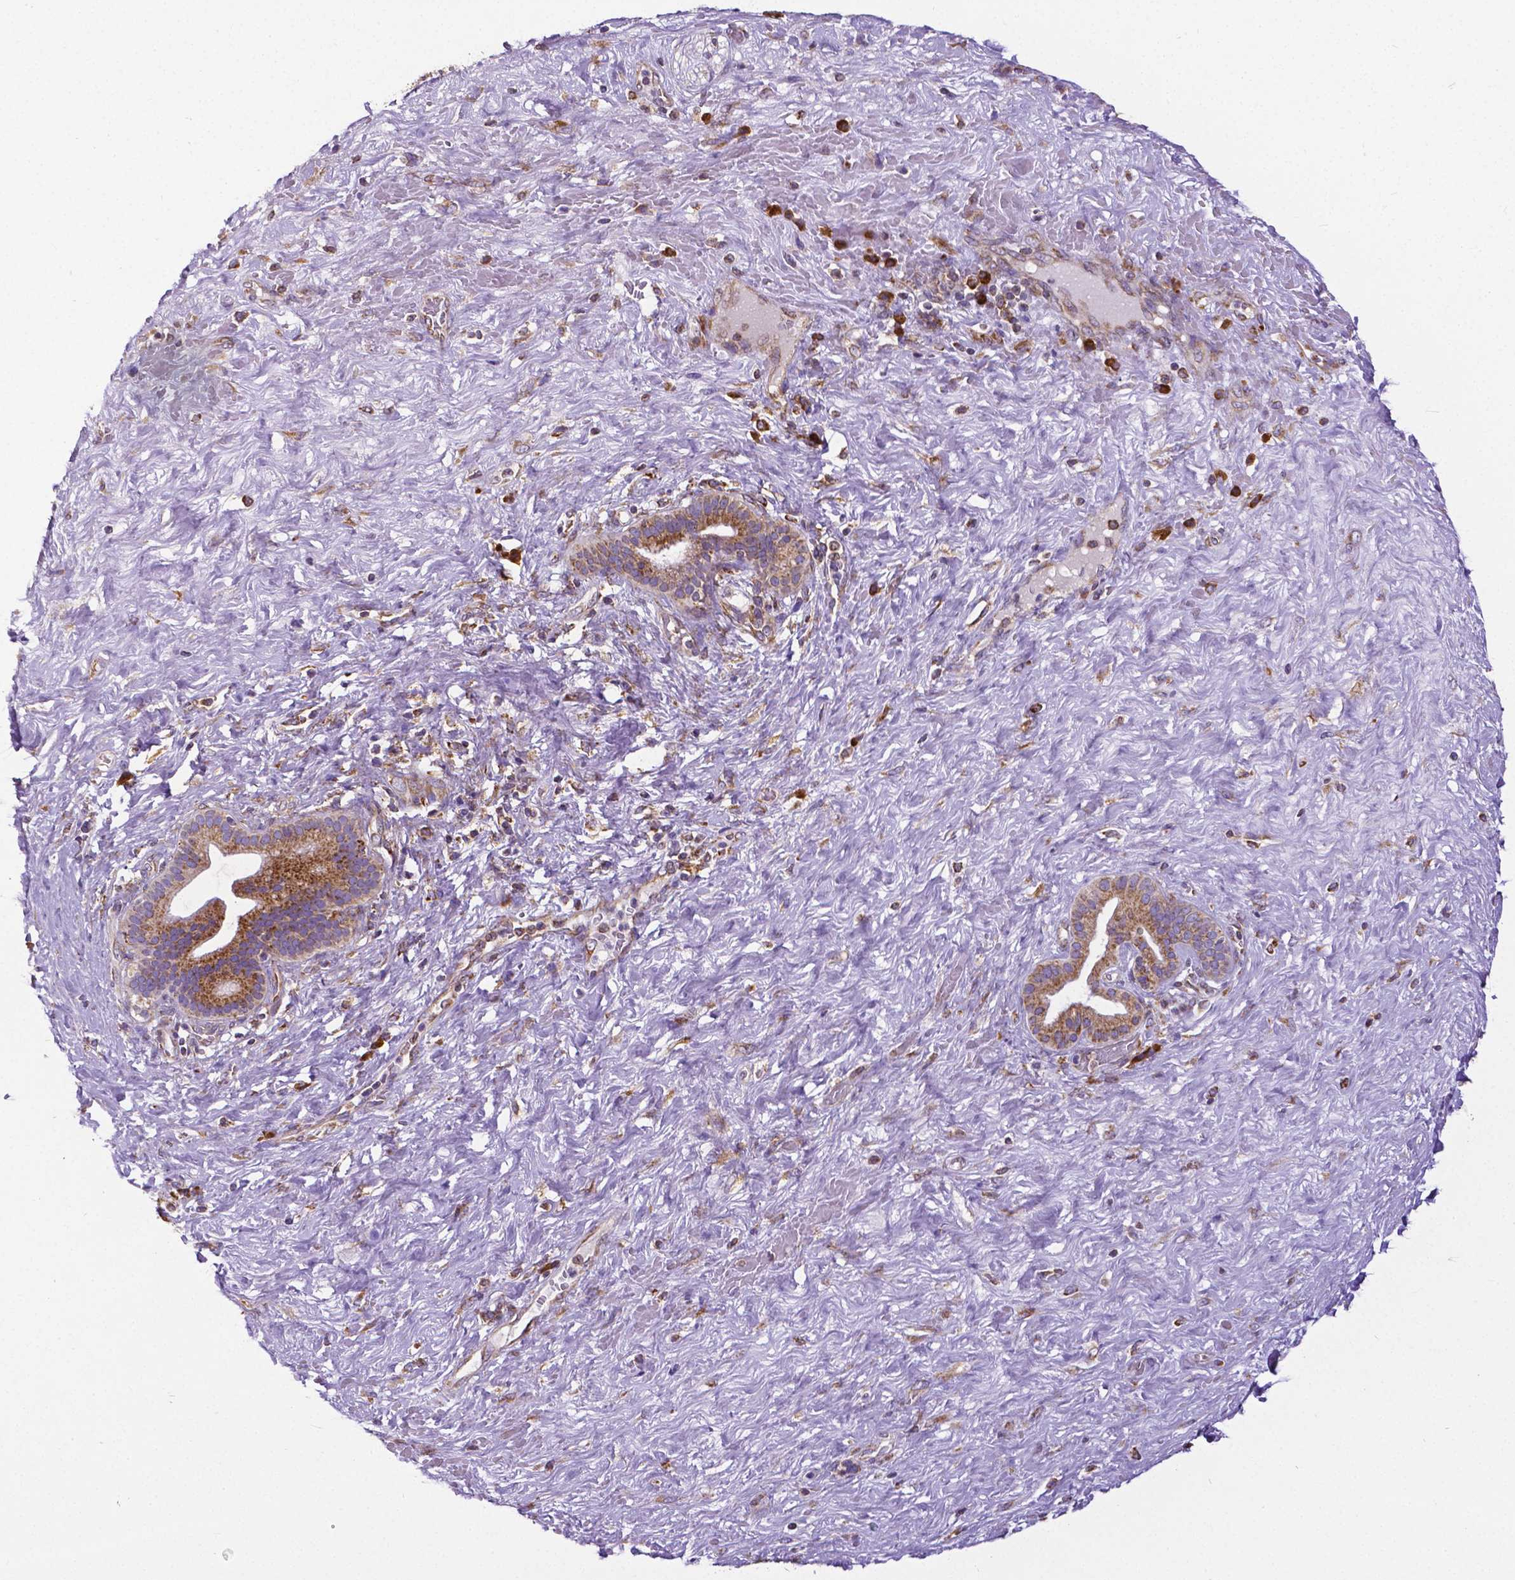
{"staining": {"intensity": "strong", "quantity": ">75%", "location": "cytoplasmic/membranous"}, "tissue": "pancreatic cancer", "cell_type": "Tumor cells", "image_type": "cancer", "snomed": [{"axis": "morphology", "description": "Adenocarcinoma, NOS"}, {"axis": "topography", "description": "Pancreas"}], "caption": "Immunohistochemical staining of human adenocarcinoma (pancreatic) exhibits high levels of strong cytoplasmic/membranous expression in about >75% of tumor cells.", "gene": "MTDH", "patient": {"sex": "male", "age": 44}}